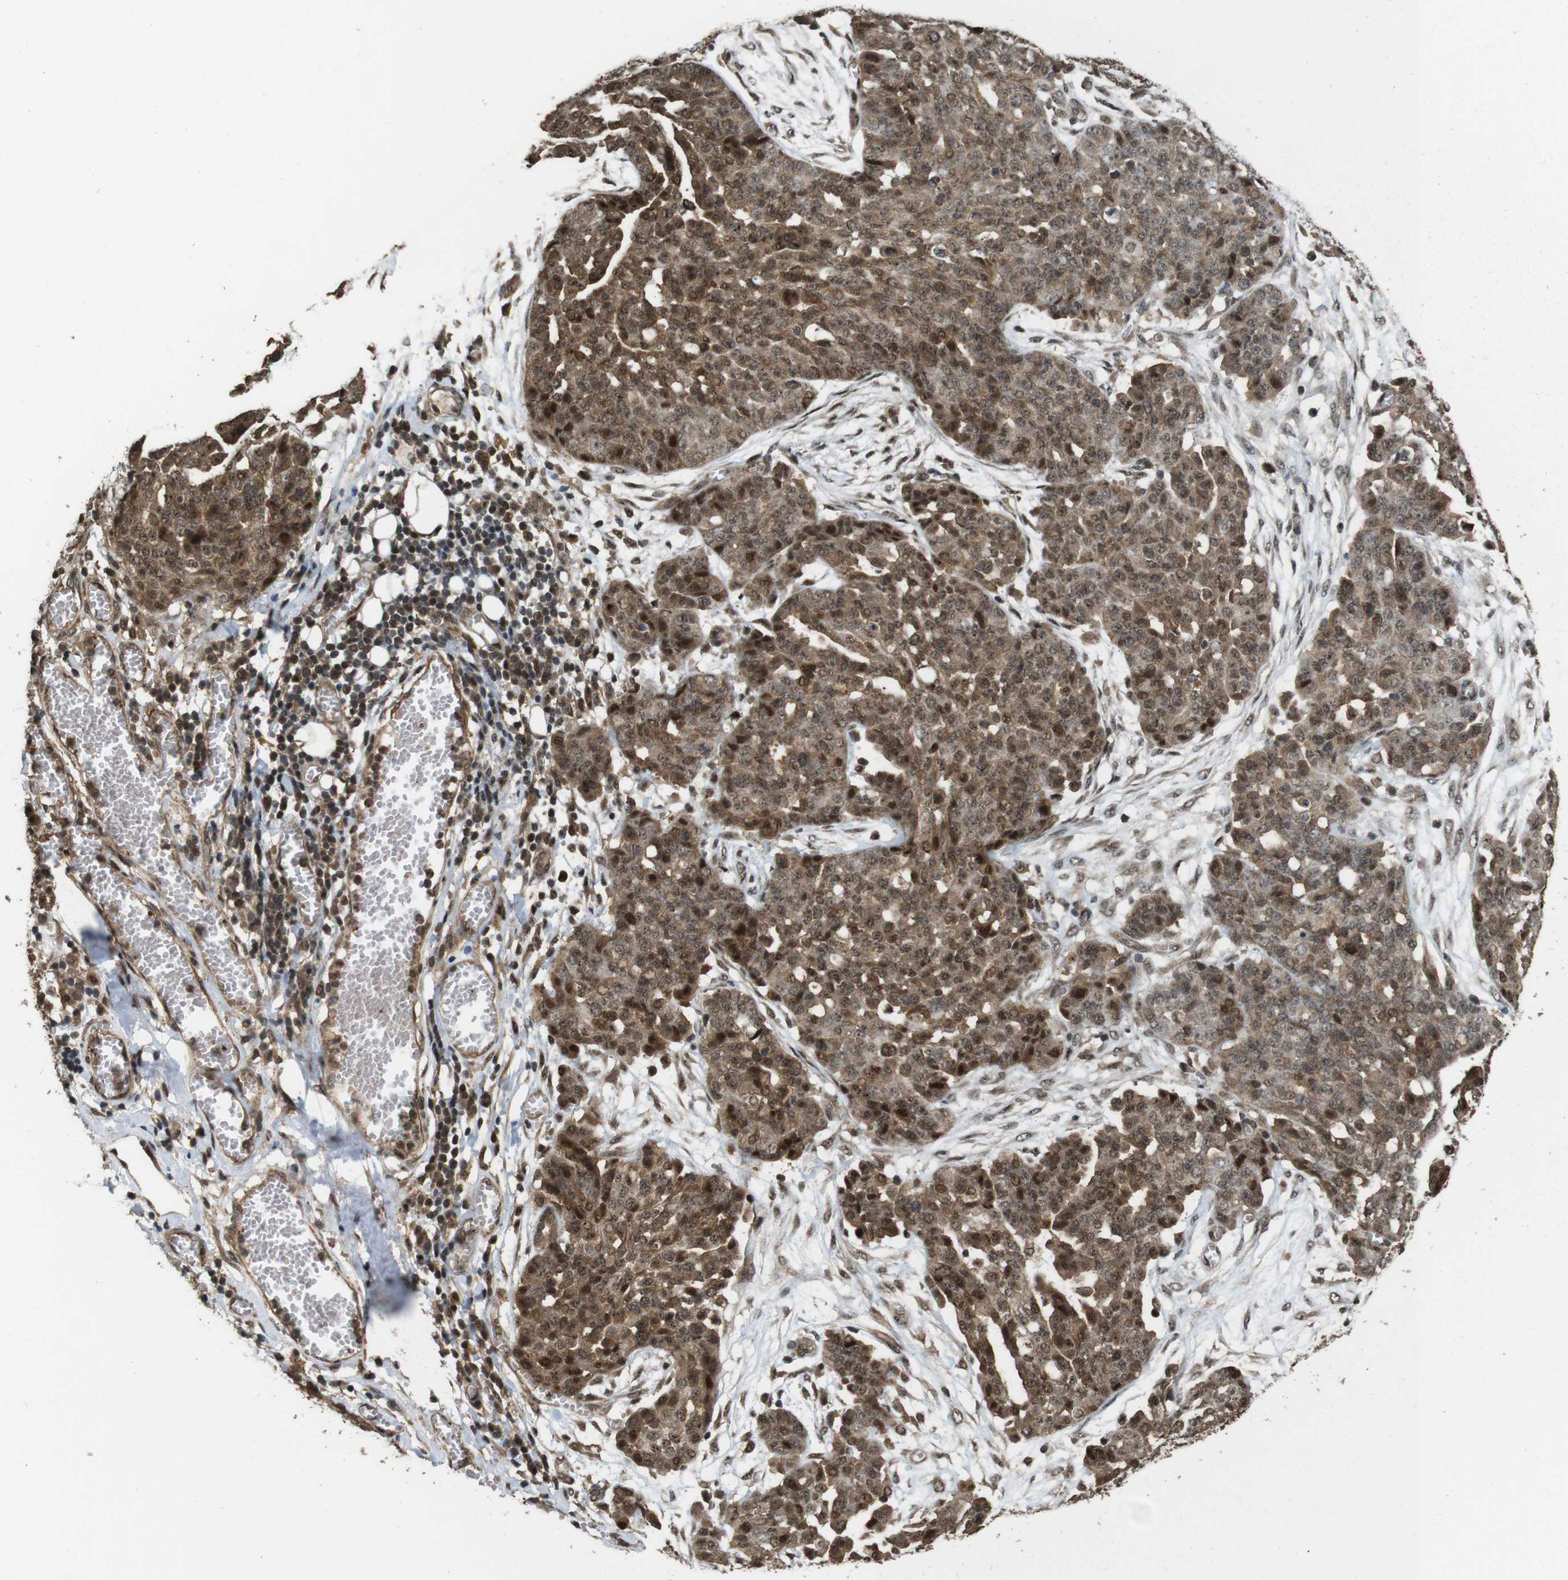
{"staining": {"intensity": "moderate", "quantity": ">75%", "location": "cytoplasmic/membranous,nuclear"}, "tissue": "ovarian cancer", "cell_type": "Tumor cells", "image_type": "cancer", "snomed": [{"axis": "morphology", "description": "Cystadenocarcinoma, serous, NOS"}, {"axis": "topography", "description": "Soft tissue"}, {"axis": "topography", "description": "Ovary"}], "caption": "IHC of ovarian serous cystadenocarcinoma displays medium levels of moderate cytoplasmic/membranous and nuclear staining in about >75% of tumor cells.", "gene": "CDC34", "patient": {"sex": "female", "age": 57}}